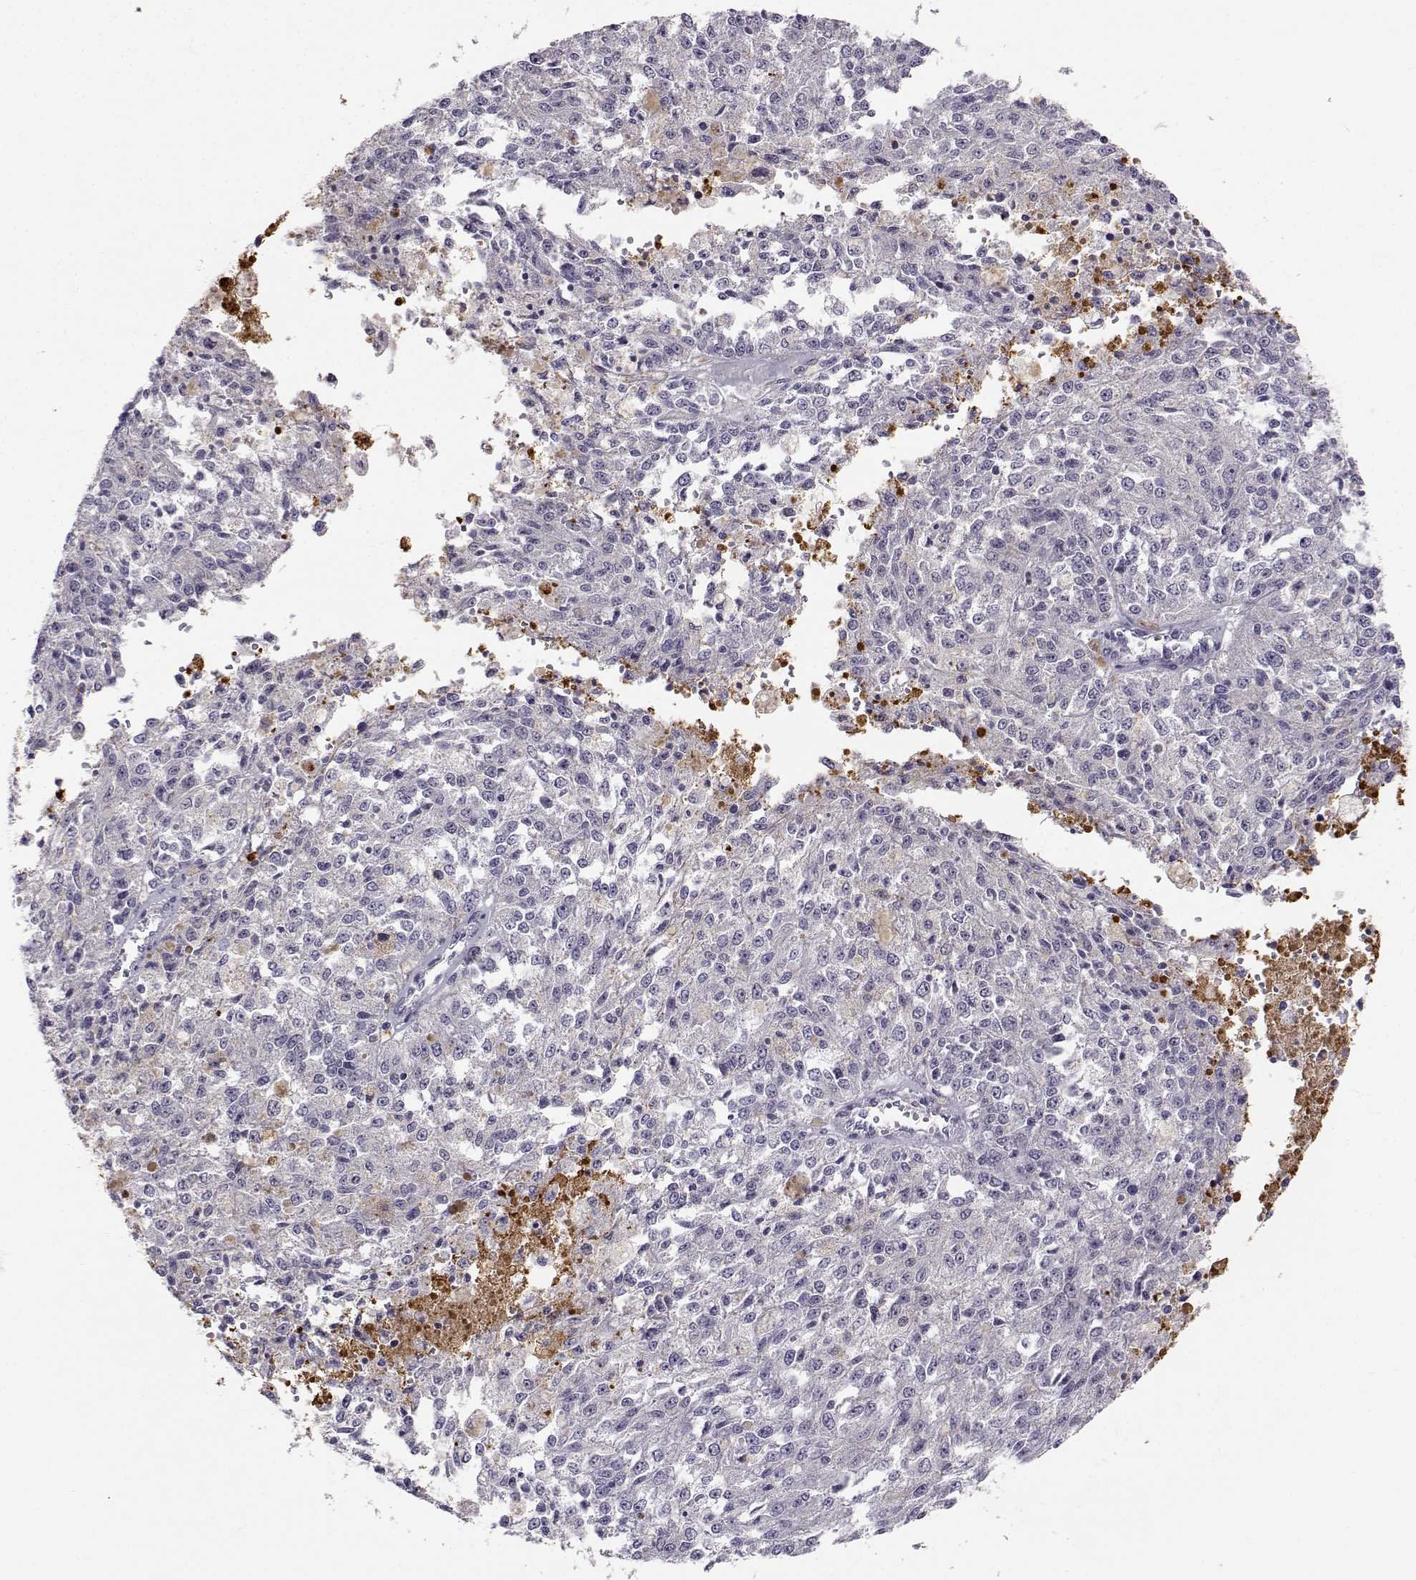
{"staining": {"intensity": "negative", "quantity": "none", "location": "none"}, "tissue": "melanoma", "cell_type": "Tumor cells", "image_type": "cancer", "snomed": [{"axis": "morphology", "description": "Malignant melanoma, Metastatic site"}, {"axis": "topography", "description": "Lymph node"}], "caption": "This is a histopathology image of immunohistochemistry staining of melanoma, which shows no expression in tumor cells.", "gene": "SLC6A3", "patient": {"sex": "female", "age": 64}}